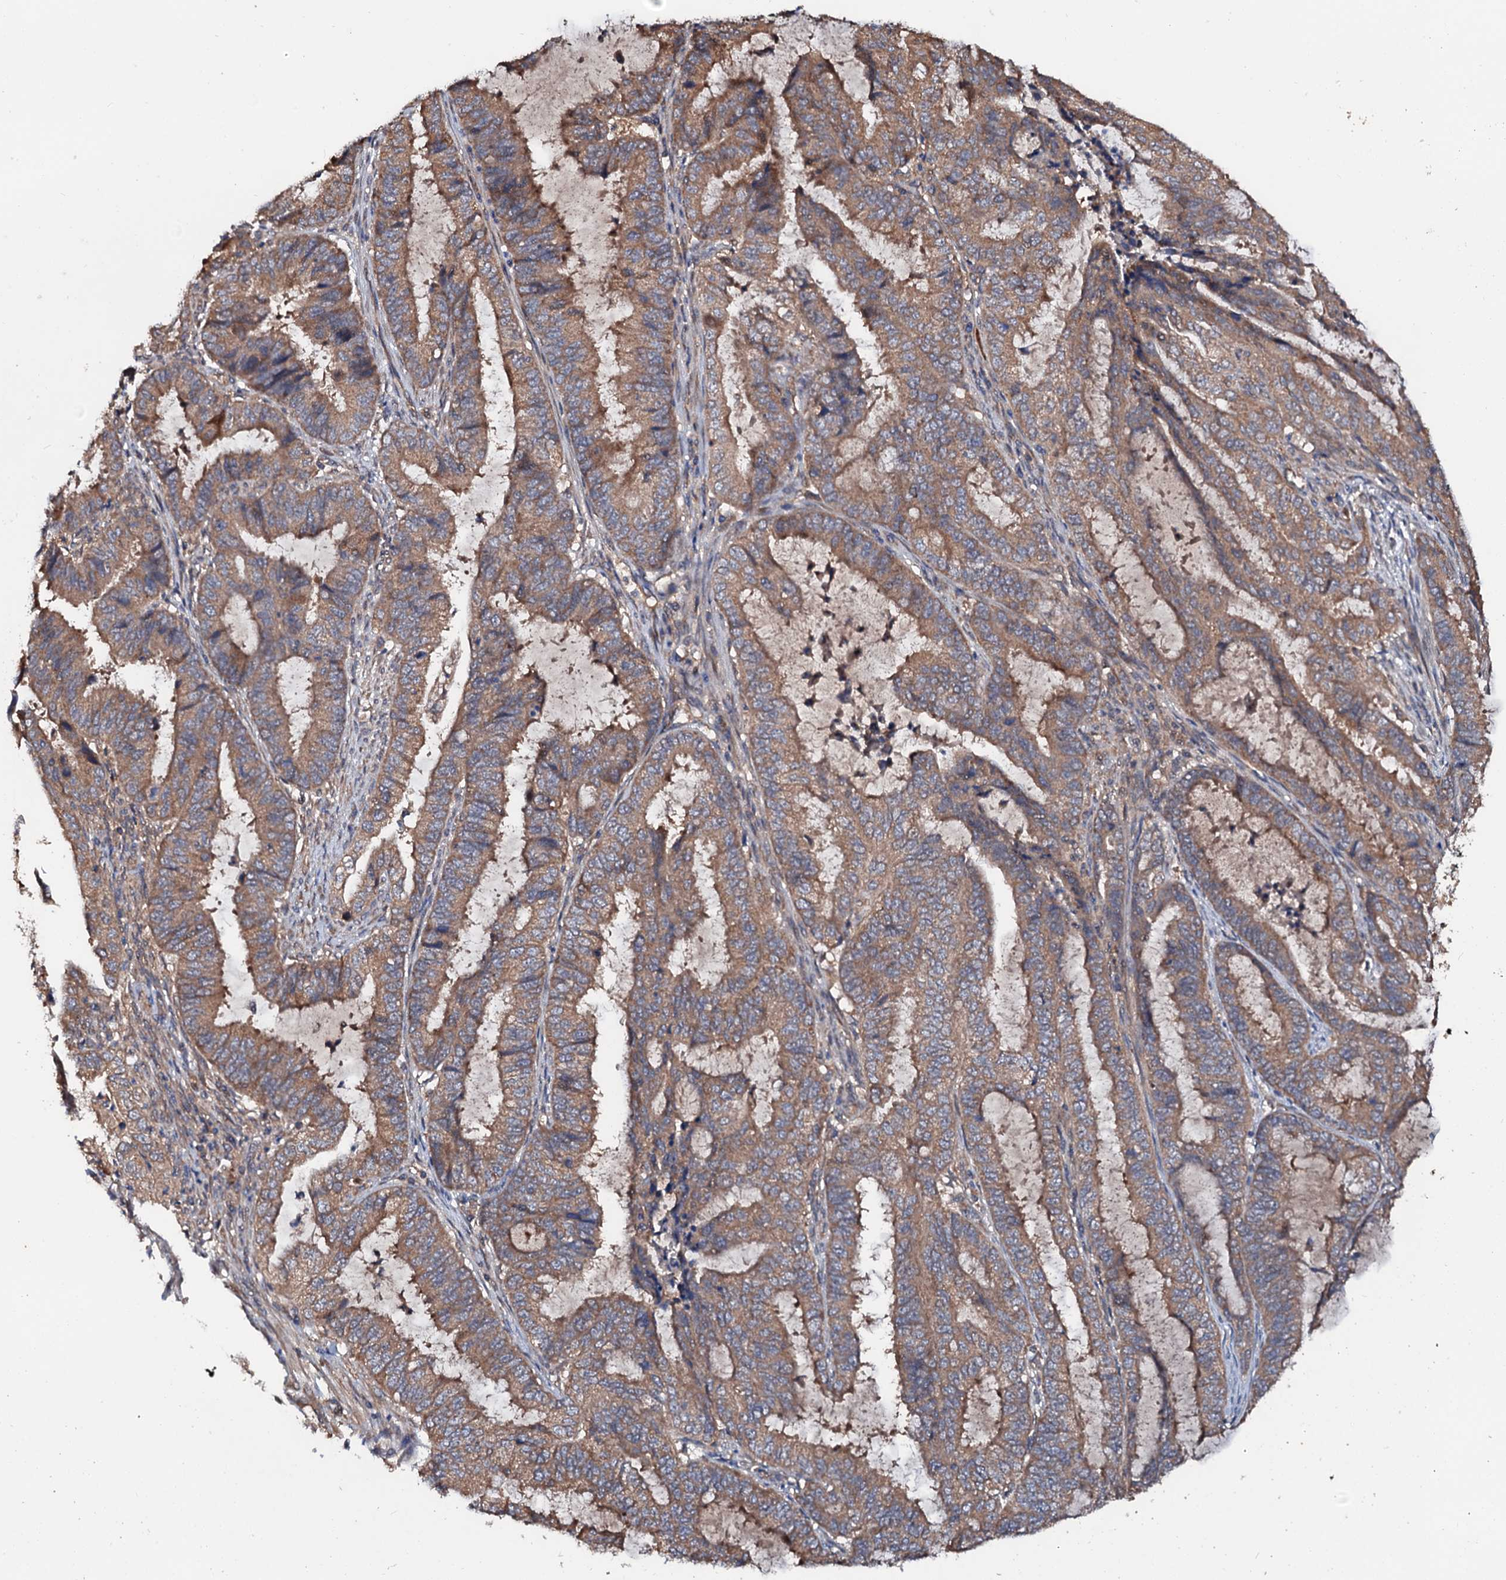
{"staining": {"intensity": "moderate", "quantity": ">75%", "location": "cytoplasmic/membranous"}, "tissue": "endometrial cancer", "cell_type": "Tumor cells", "image_type": "cancer", "snomed": [{"axis": "morphology", "description": "Adenocarcinoma, NOS"}, {"axis": "topography", "description": "Endometrium"}], "caption": "The image reveals a brown stain indicating the presence of a protein in the cytoplasmic/membranous of tumor cells in endometrial cancer (adenocarcinoma).", "gene": "EXTL1", "patient": {"sex": "female", "age": 51}}